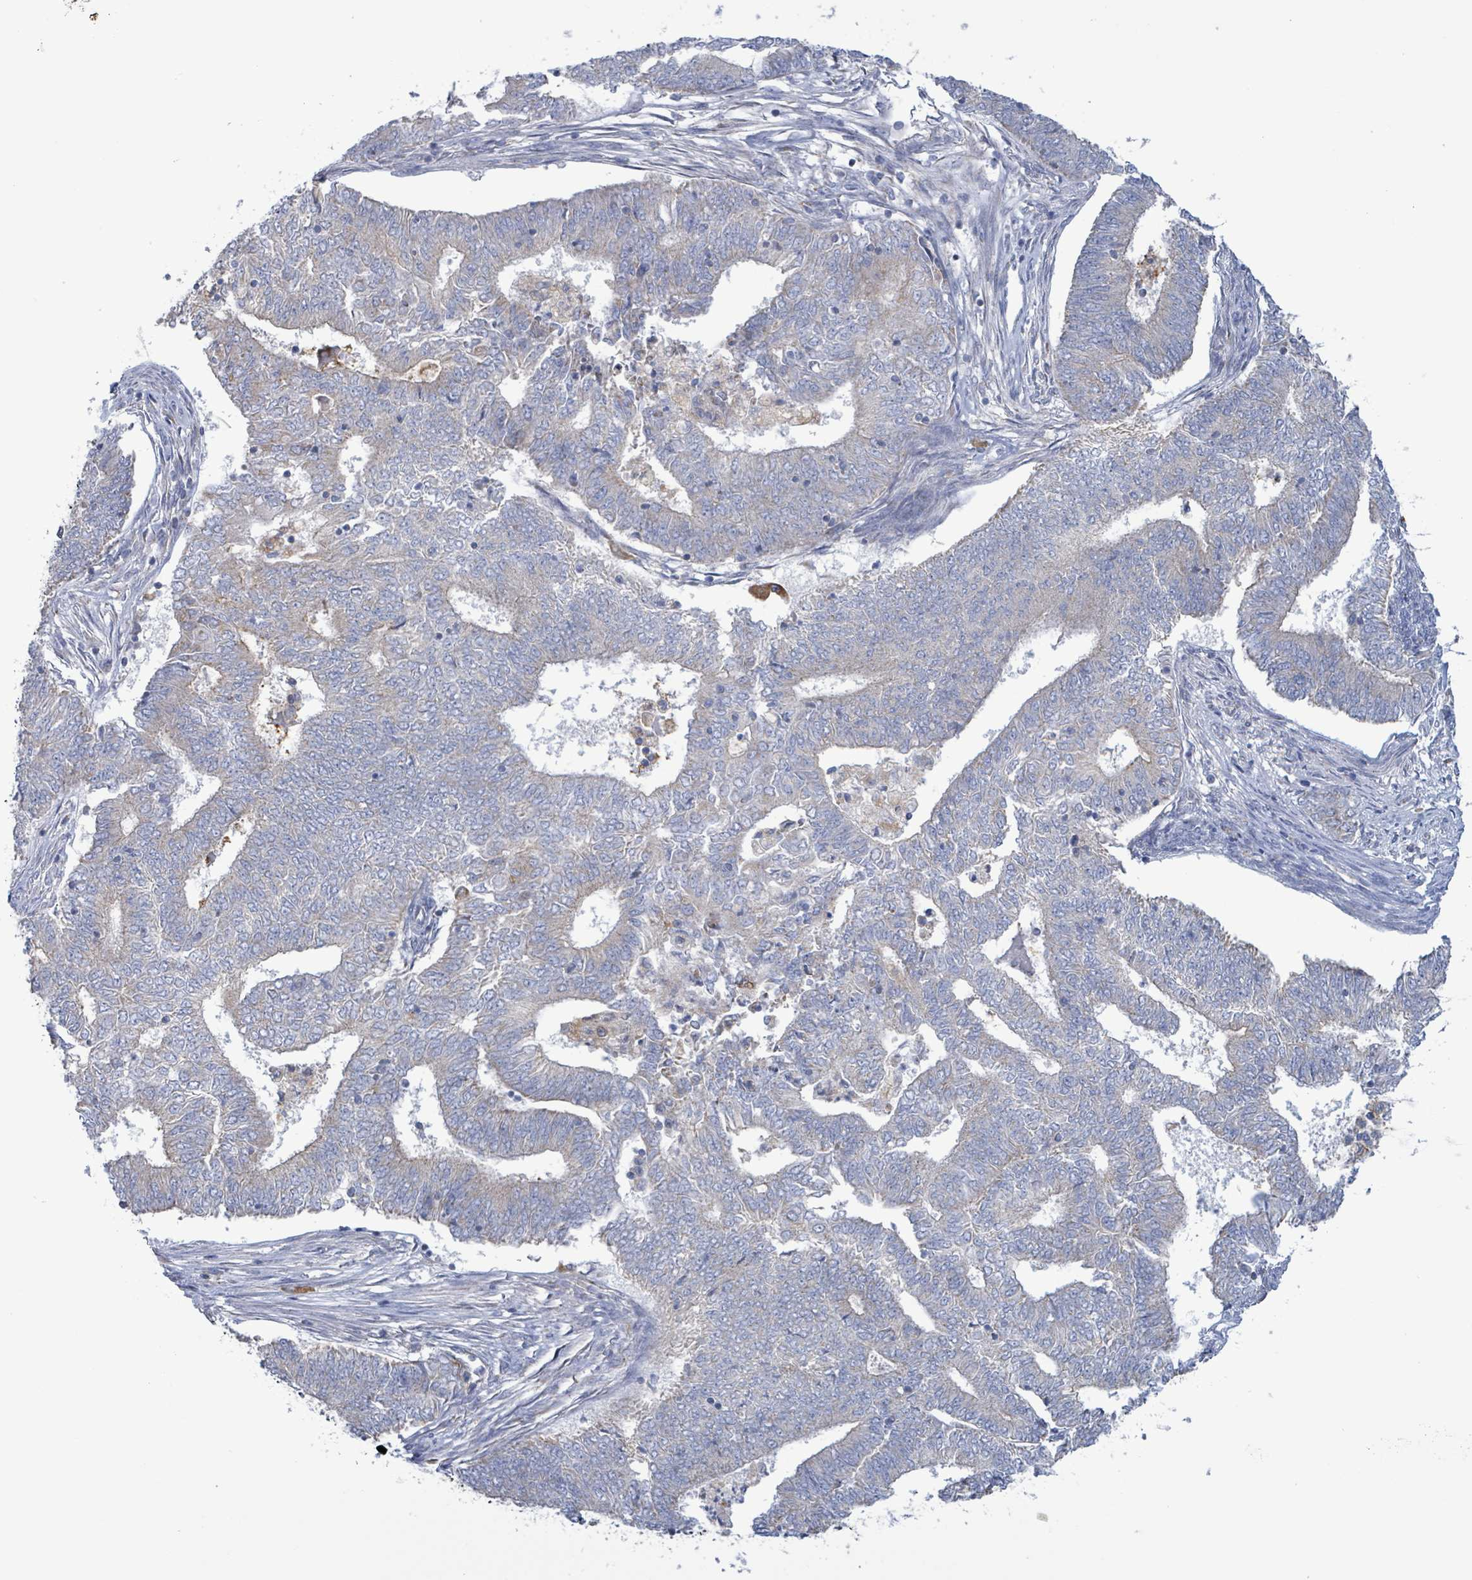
{"staining": {"intensity": "weak", "quantity": "<25%", "location": "cytoplasmic/membranous"}, "tissue": "endometrial cancer", "cell_type": "Tumor cells", "image_type": "cancer", "snomed": [{"axis": "morphology", "description": "Adenocarcinoma, NOS"}, {"axis": "topography", "description": "Endometrium"}], "caption": "Tumor cells are negative for brown protein staining in endometrial cancer. The staining was performed using DAB (3,3'-diaminobenzidine) to visualize the protein expression in brown, while the nuclei were stained in blue with hematoxylin (Magnification: 20x).", "gene": "AKR1C4", "patient": {"sex": "female", "age": 62}}